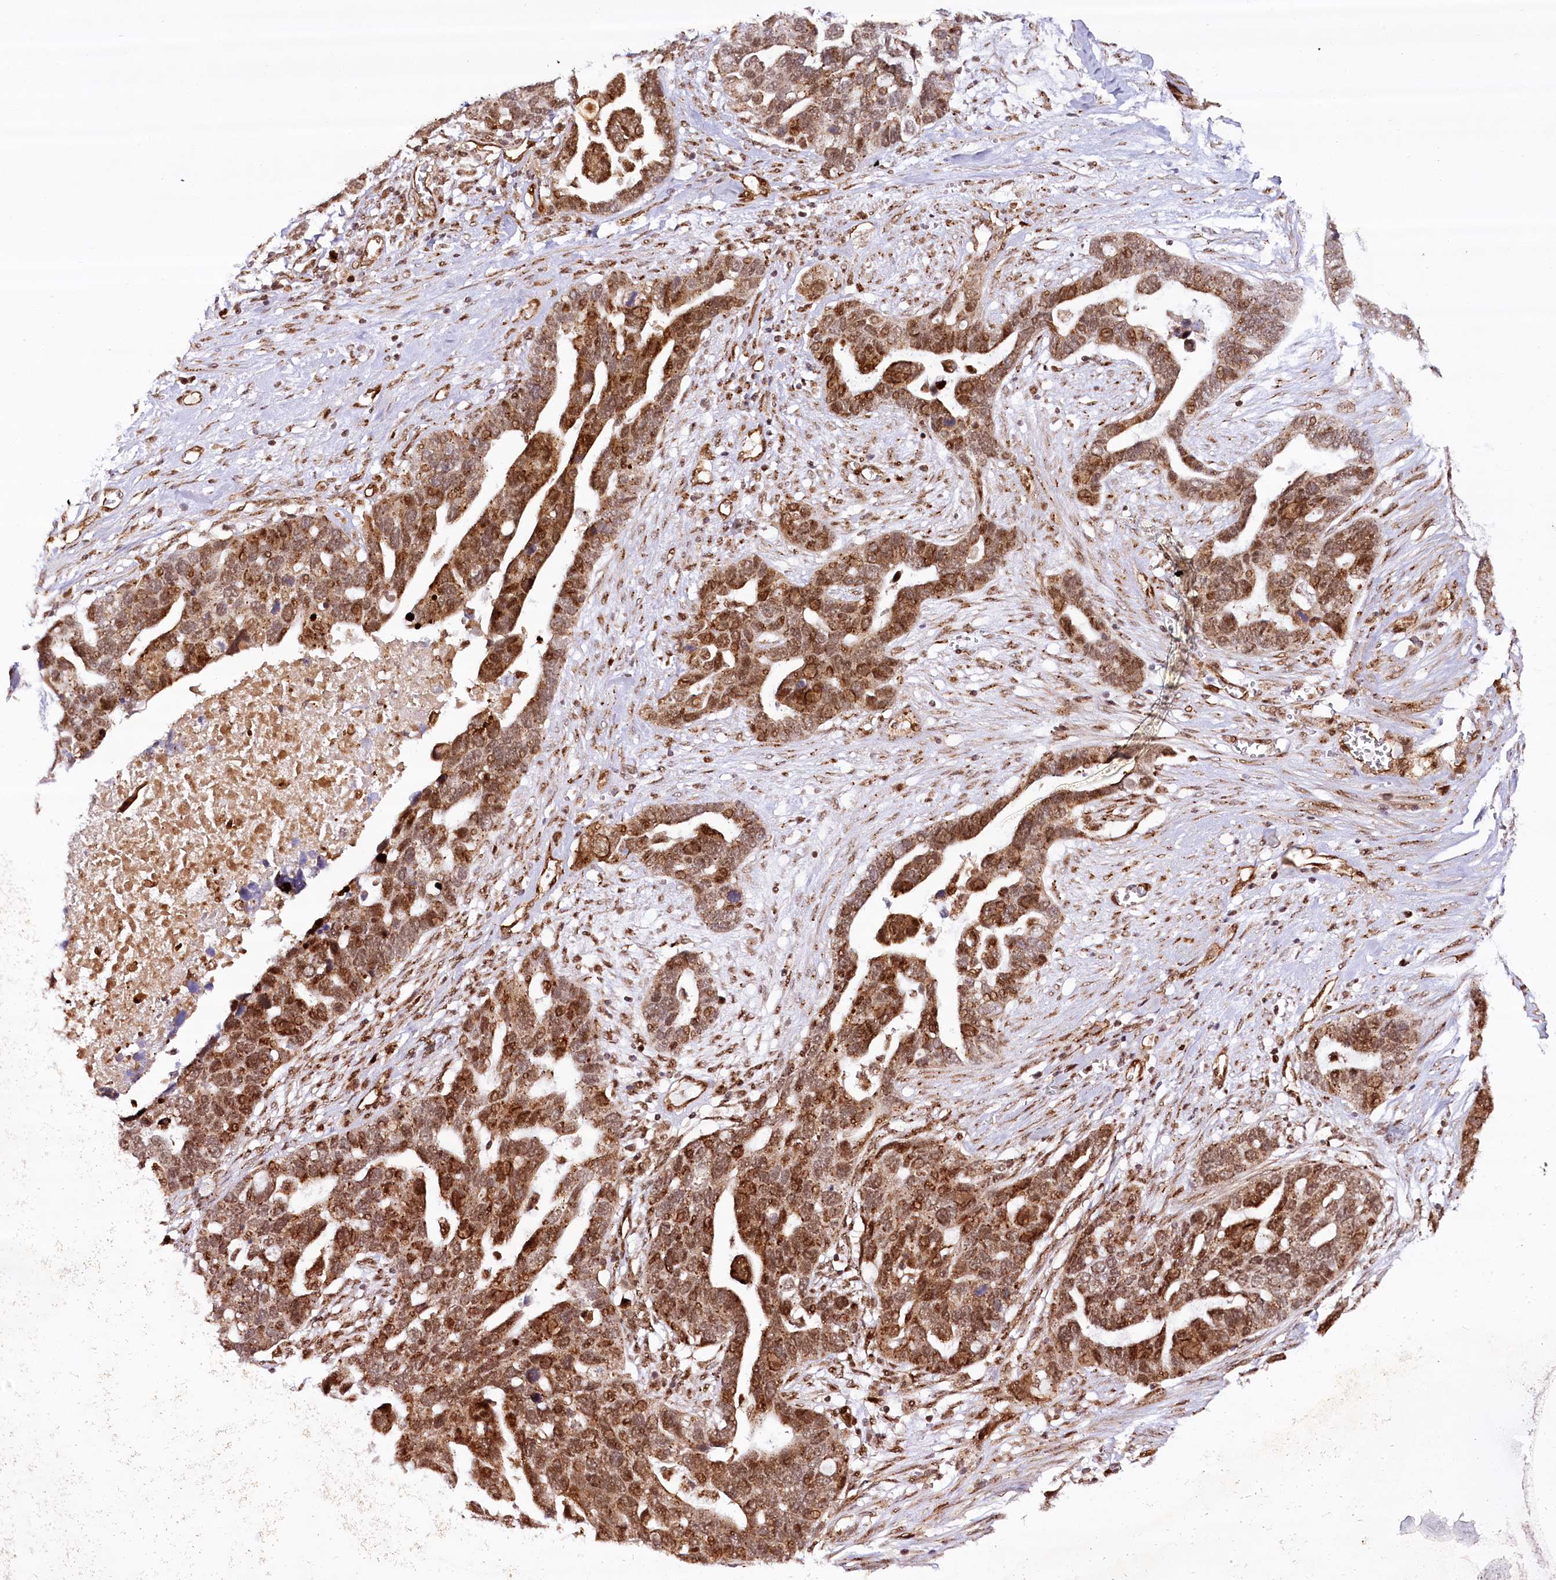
{"staining": {"intensity": "moderate", "quantity": ">75%", "location": "cytoplasmic/membranous,nuclear"}, "tissue": "ovarian cancer", "cell_type": "Tumor cells", "image_type": "cancer", "snomed": [{"axis": "morphology", "description": "Cystadenocarcinoma, serous, NOS"}, {"axis": "topography", "description": "Ovary"}], "caption": "This micrograph demonstrates ovarian cancer (serous cystadenocarcinoma) stained with IHC to label a protein in brown. The cytoplasmic/membranous and nuclear of tumor cells show moderate positivity for the protein. Nuclei are counter-stained blue.", "gene": "COPG1", "patient": {"sex": "female", "age": 54}}